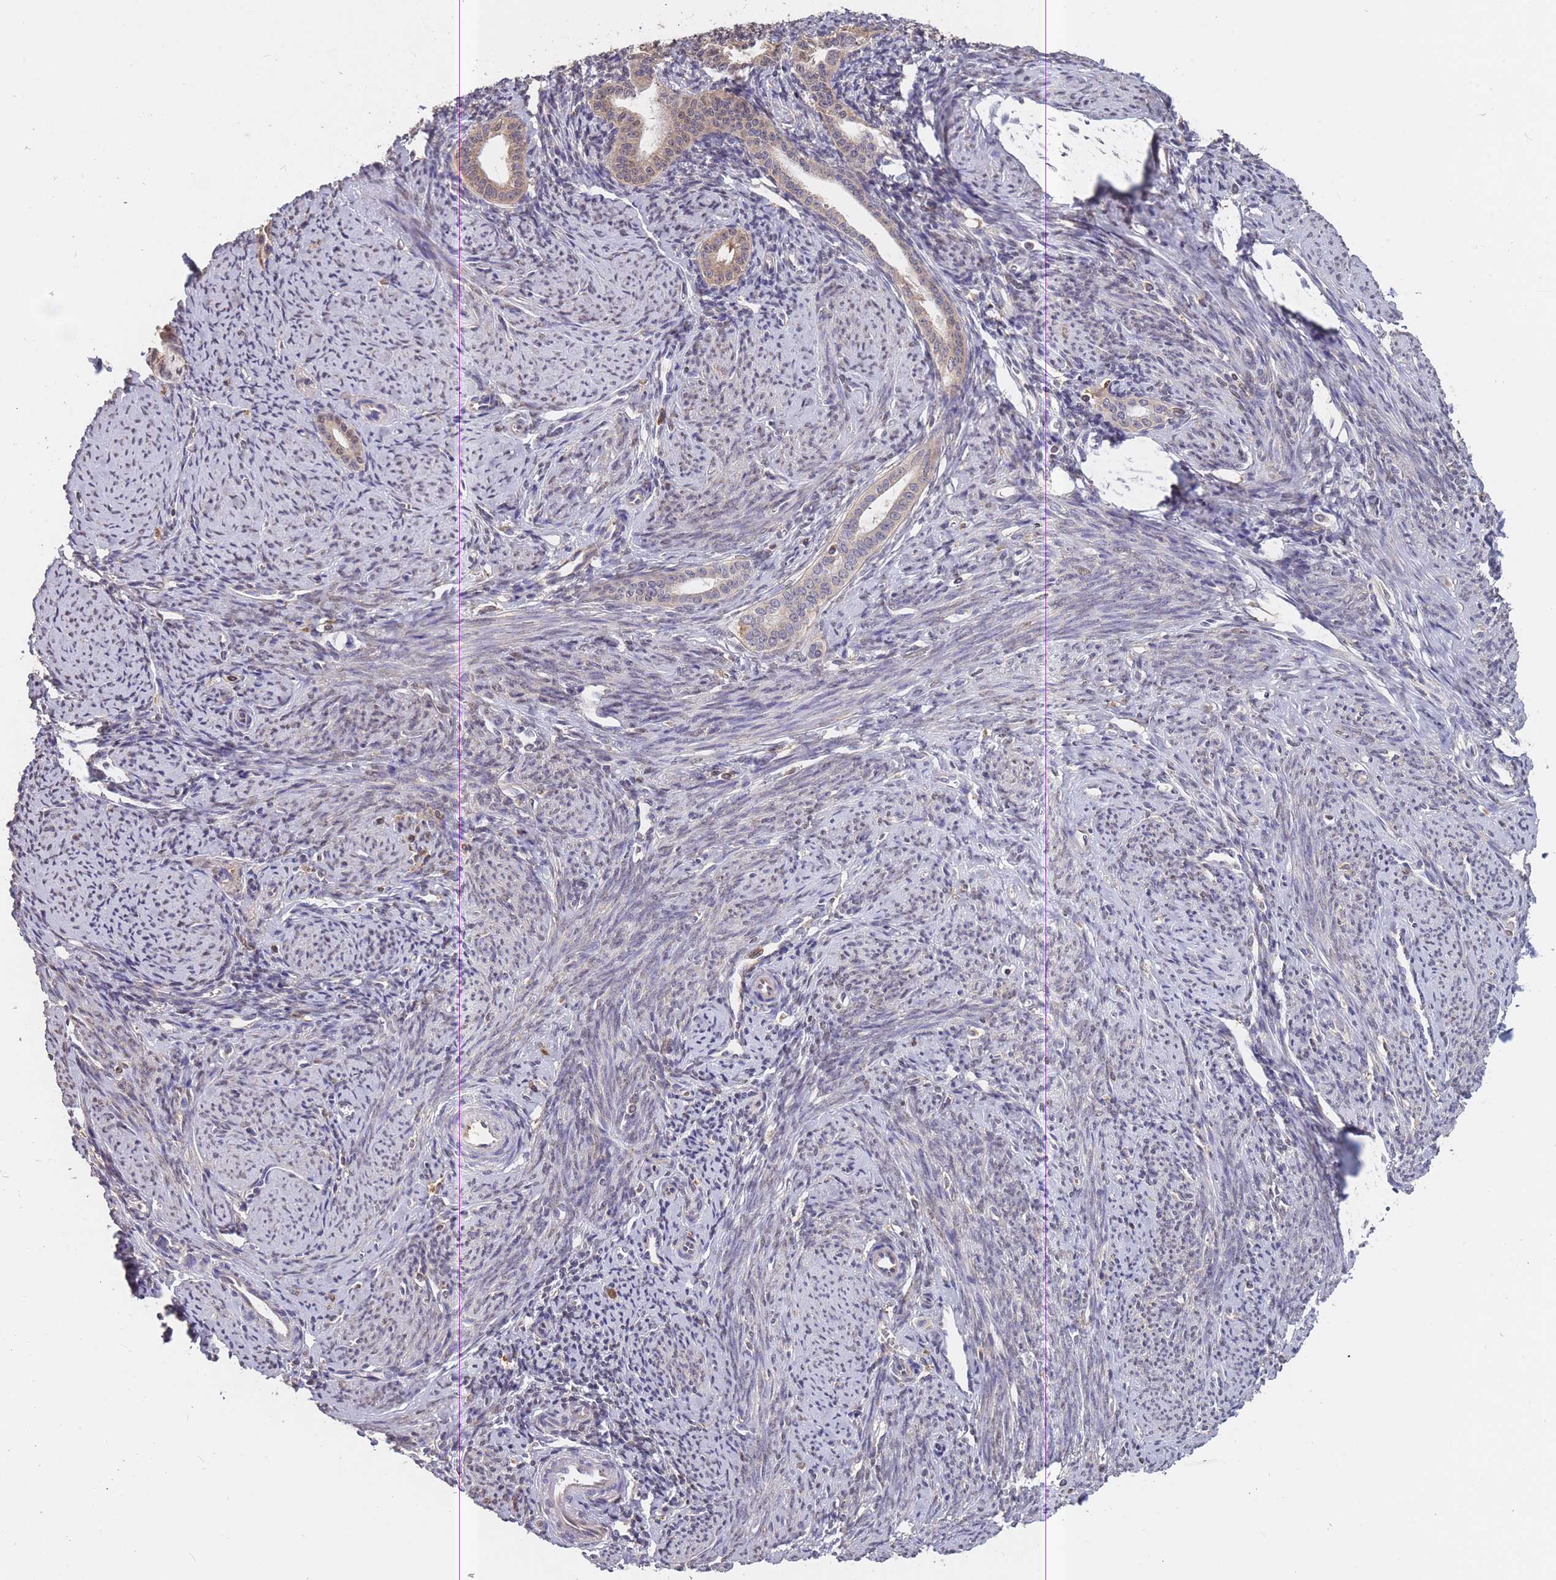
{"staining": {"intensity": "moderate", "quantity": "<25%", "location": "cytoplasmic/membranous"}, "tissue": "endometrium", "cell_type": "Cells in endometrial stroma", "image_type": "normal", "snomed": [{"axis": "morphology", "description": "Normal tissue, NOS"}, {"axis": "topography", "description": "Endometrium"}], "caption": "Immunohistochemical staining of normal human endometrium reveals low levels of moderate cytoplasmic/membranous expression in about <25% of cells in endometrial stroma.", "gene": "GMIP", "patient": {"sex": "female", "age": 63}}